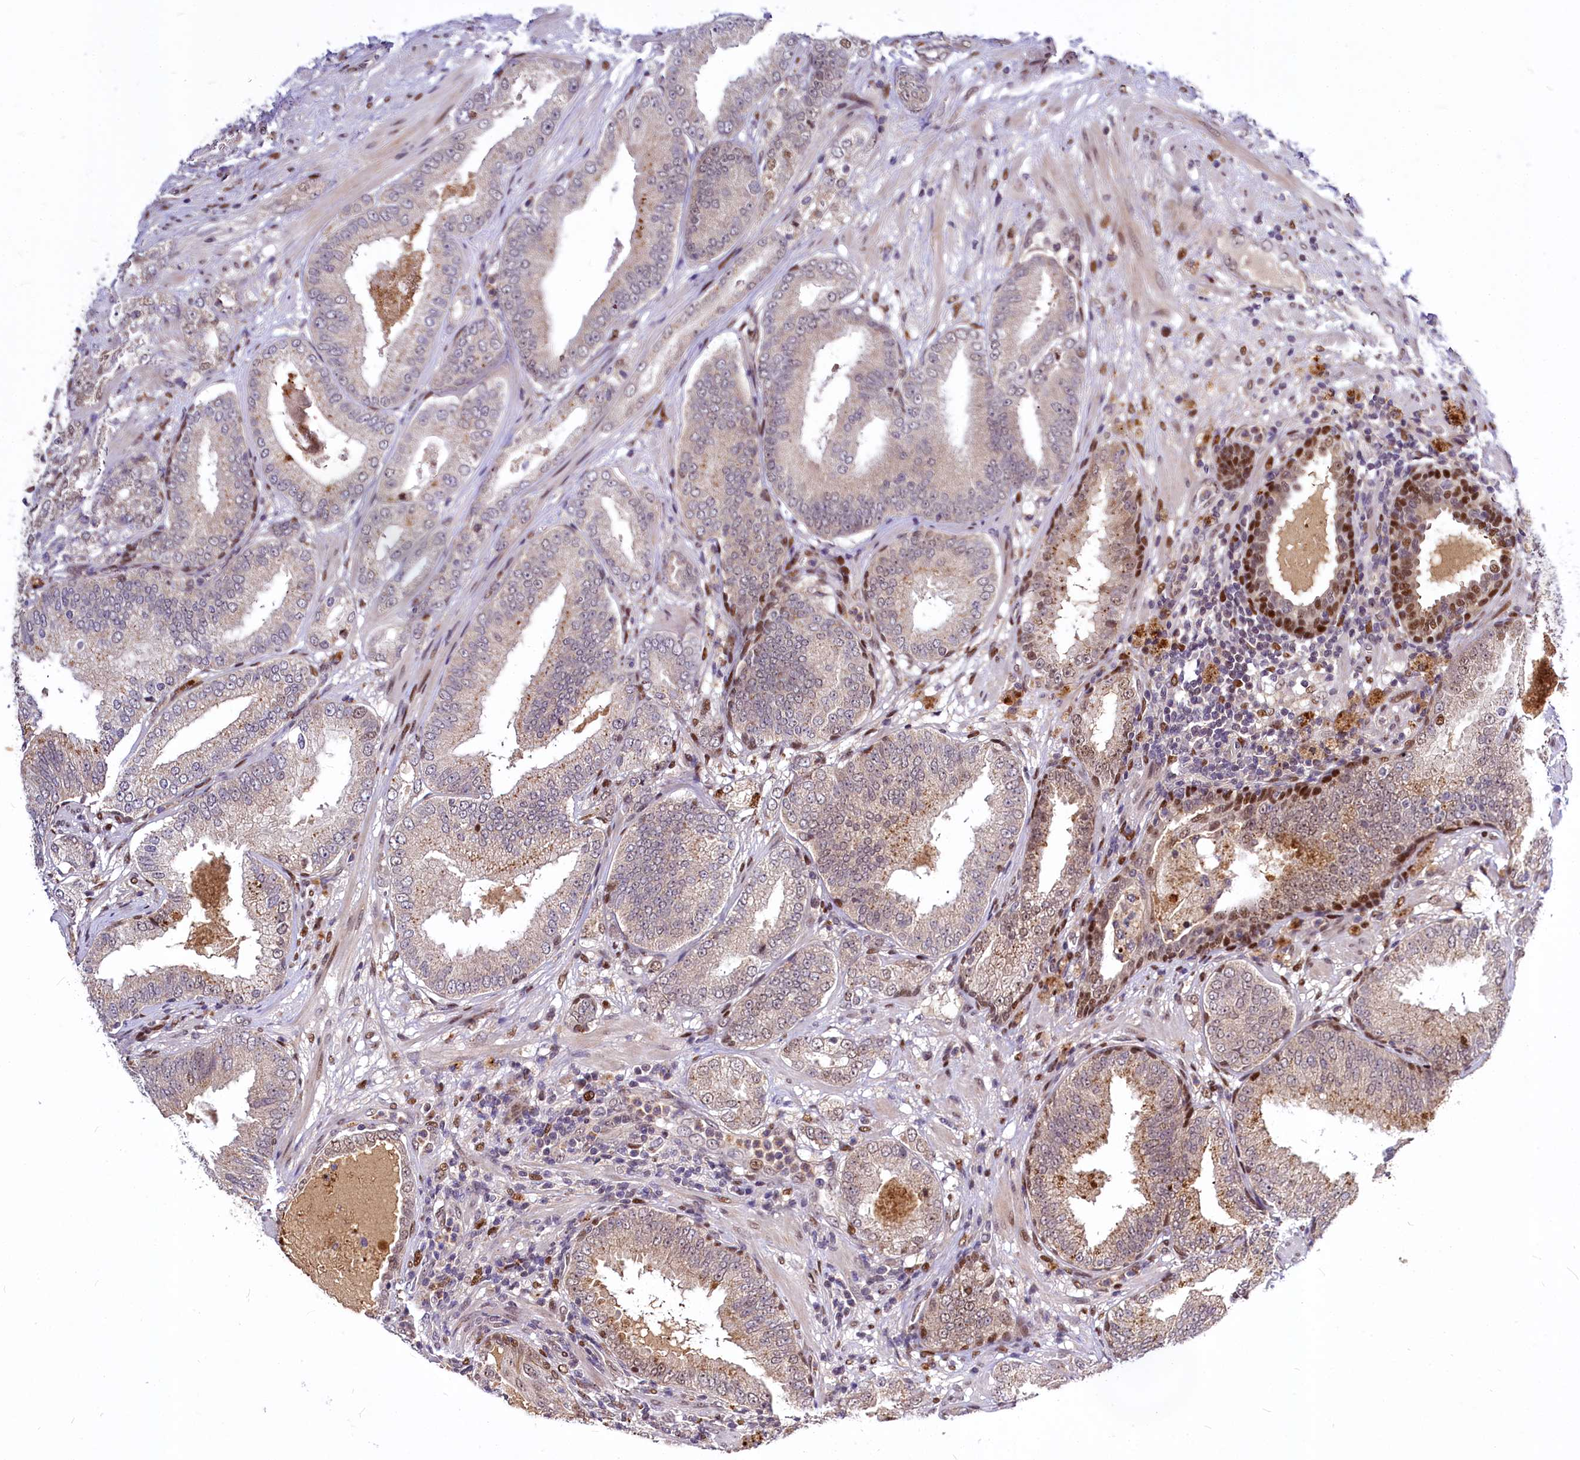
{"staining": {"intensity": "moderate", "quantity": "<25%", "location": "cytoplasmic/membranous,nuclear"}, "tissue": "prostate cancer", "cell_type": "Tumor cells", "image_type": "cancer", "snomed": [{"axis": "morphology", "description": "Adenocarcinoma, High grade"}, {"axis": "topography", "description": "Prostate"}], "caption": "Immunohistochemistry of human adenocarcinoma (high-grade) (prostate) exhibits low levels of moderate cytoplasmic/membranous and nuclear positivity in approximately <25% of tumor cells.", "gene": "MAML2", "patient": {"sex": "male", "age": 64}}